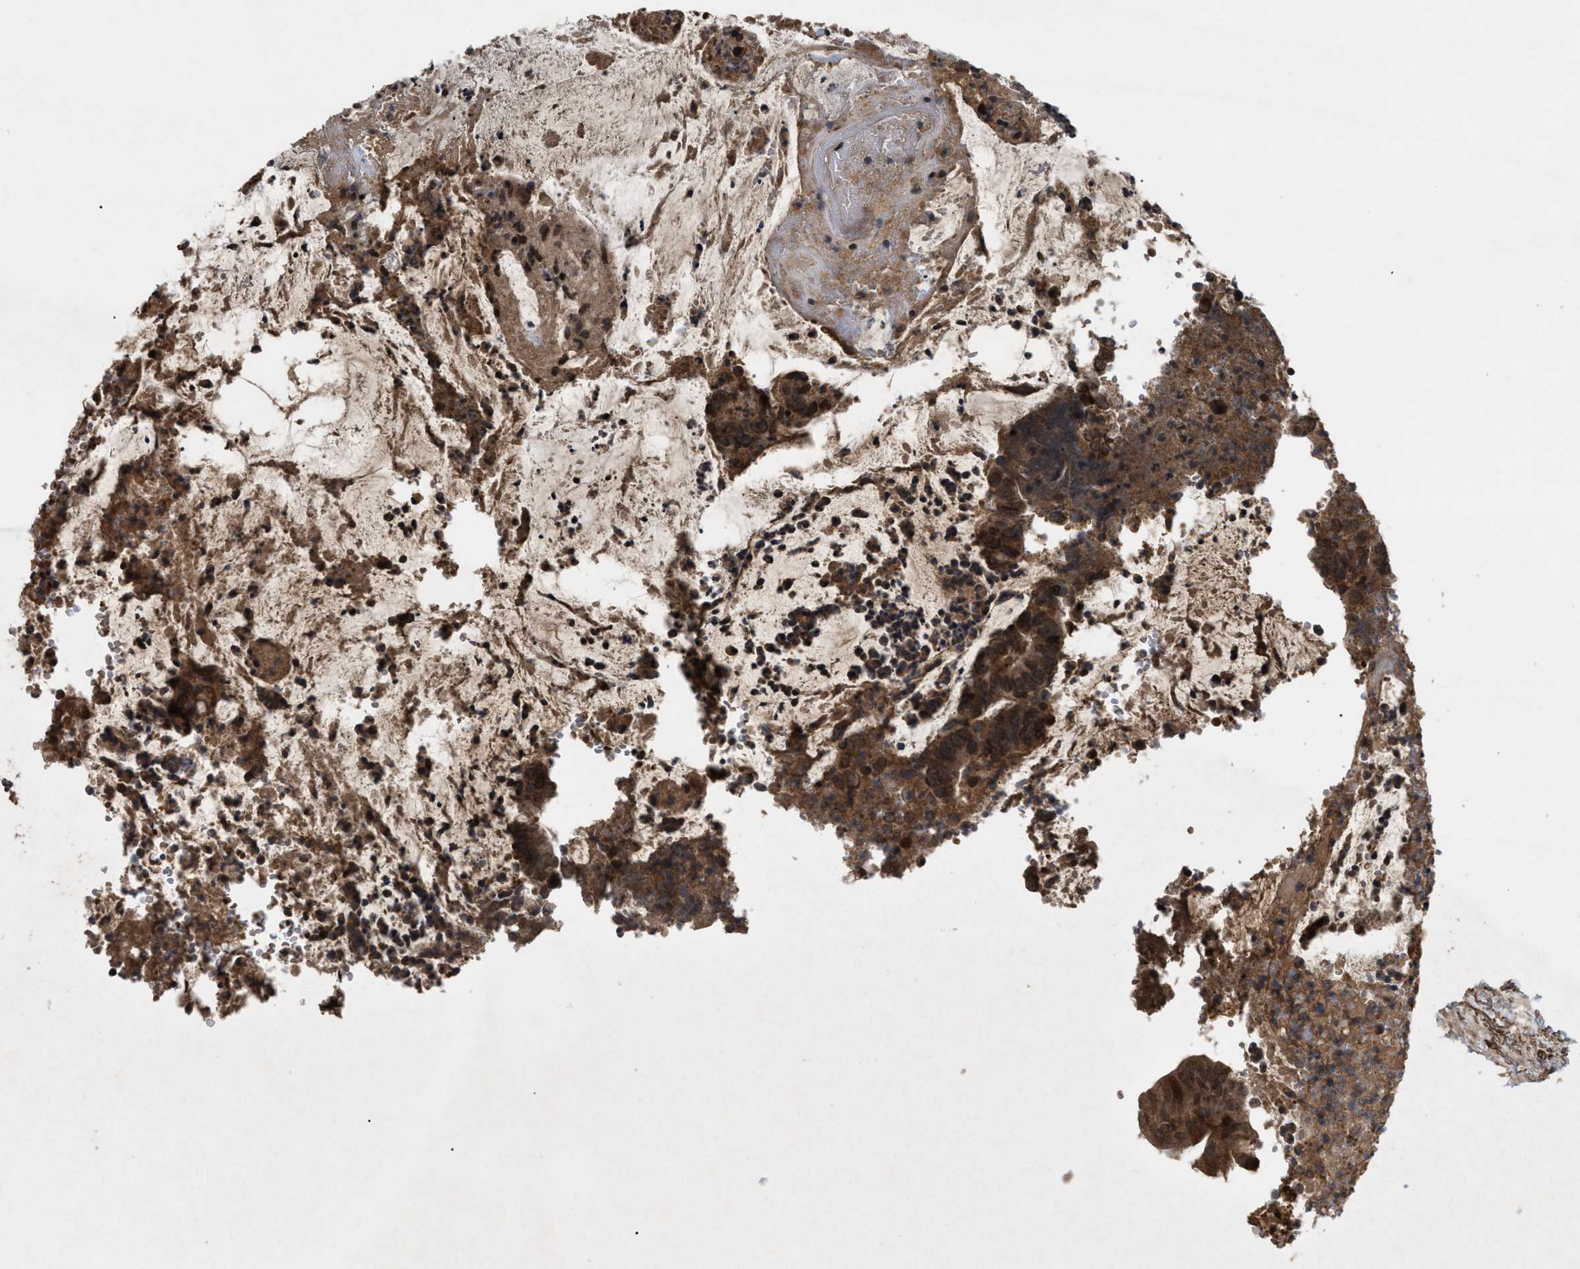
{"staining": {"intensity": "moderate", "quantity": ">75%", "location": "cytoplasmic/membranous,nuclear"}, "tissue": "colorectal cancer", "cell_type": "Tumor cells", "image_type": "cancer", "snomed": [{"axis": "morphology", "description": "Adenocarcinoma, NOS"}, {"axis": "topography", "description": "Rectum"}], "caption": "Colorectal cancer stained for a protein (brown) displays moderate cytoplasmic/membranous and nuclear positive positivity in about >75% of tumor cells.", "gene": "CRY1", "patient": {"sex": "female", "age": 66}}